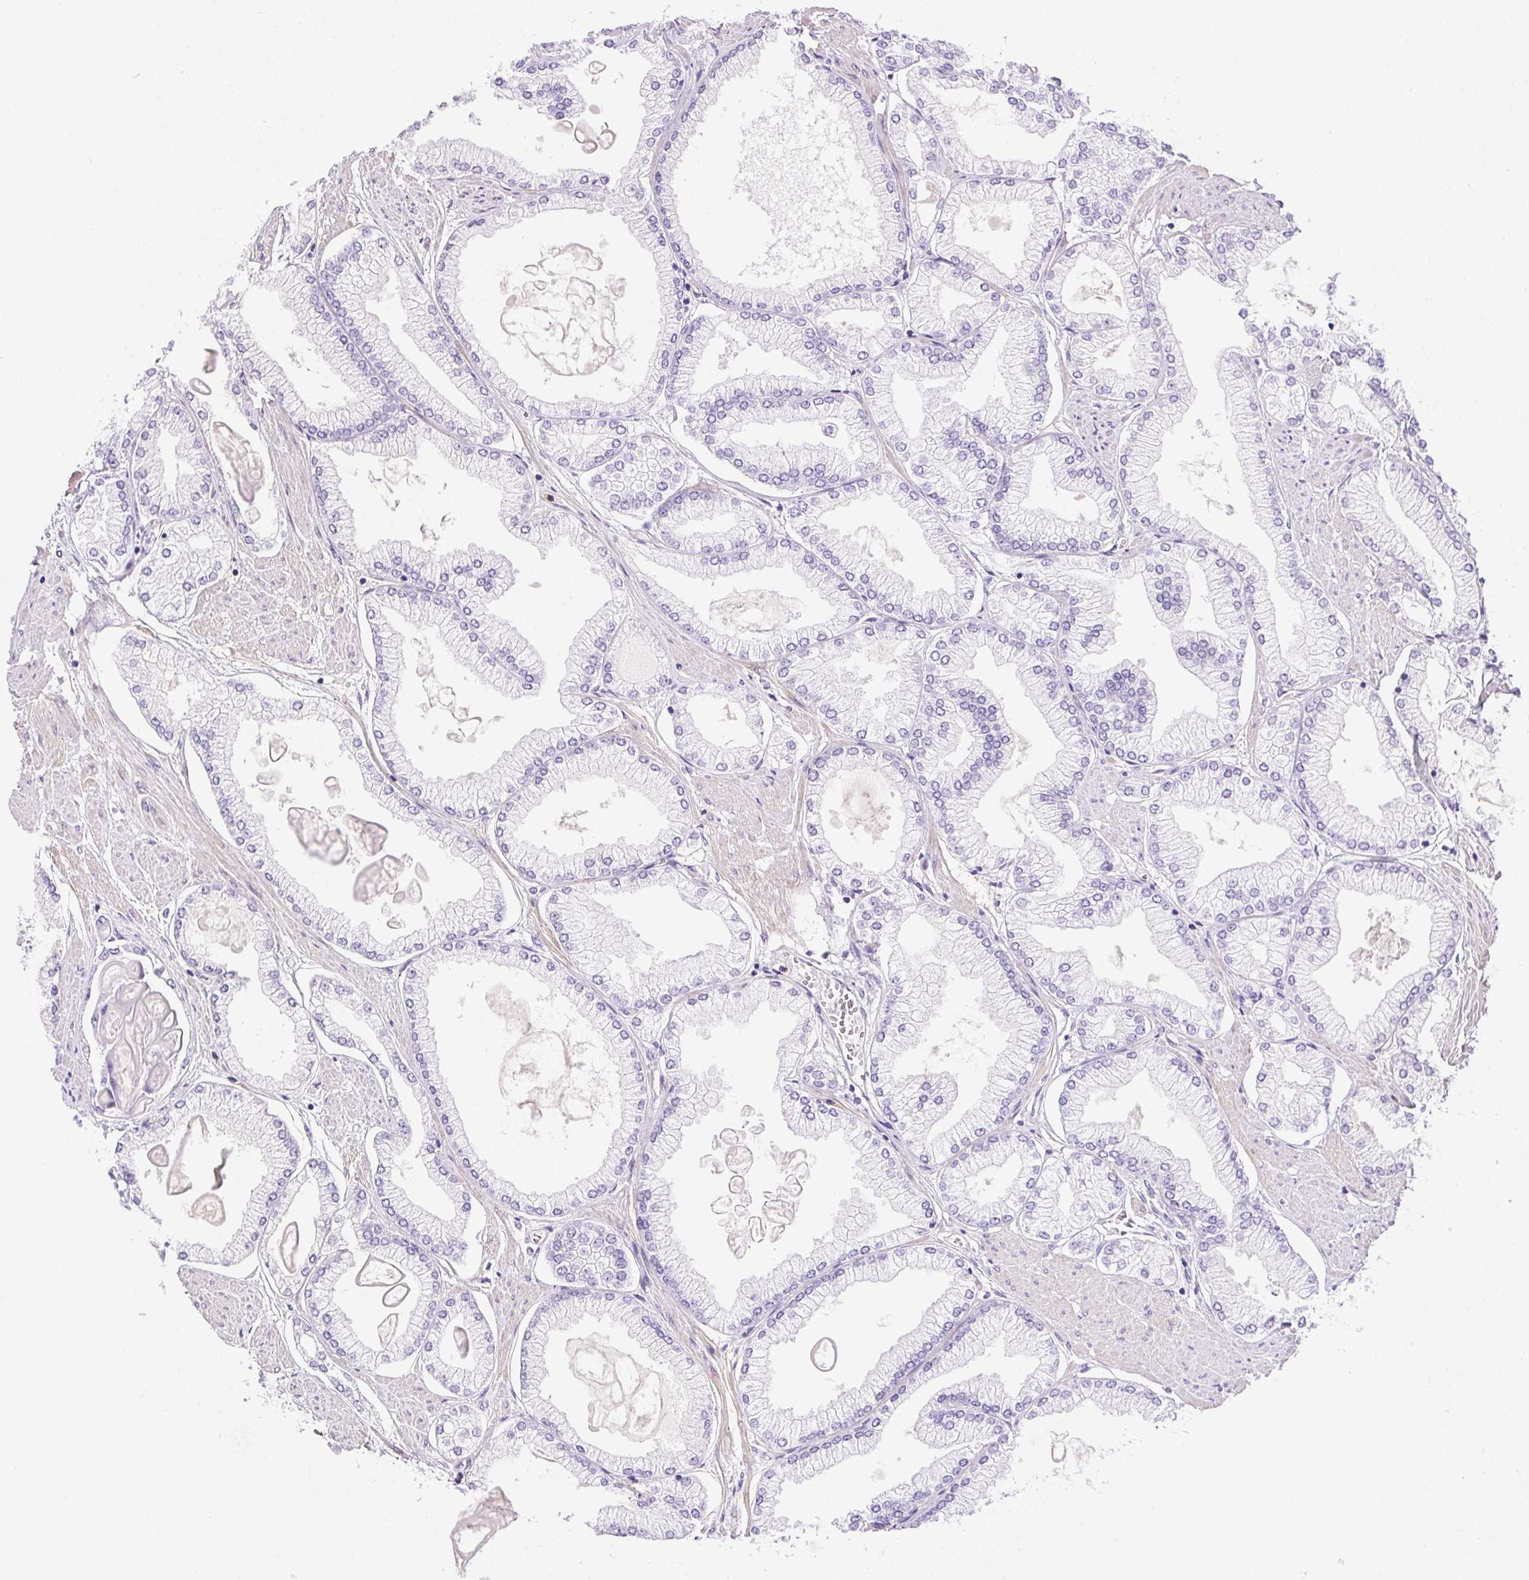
{"staining": {"intensity": "negative", "quantity": "none", "location": "none"}, "tissue": "prostate cancer", "cell_type": "Tumor cells", "image_type": "cancer", "snomed": [{"axis": "morphology", "description": "Adenocarcinoma, High grade"}, {"axis": "topography", "description": "Prostate"}], "caption": "Histopathology image shows no significant protein positivity in tumor cells of prostate cancer. The staining is performed using DAB (3,3'-diaminobenzidine) brown chromogen with nuclei counter-stained in using hematoxylin.", "gene": "SHCBP1L", "patient": {"sex": "male", "age": 68}}